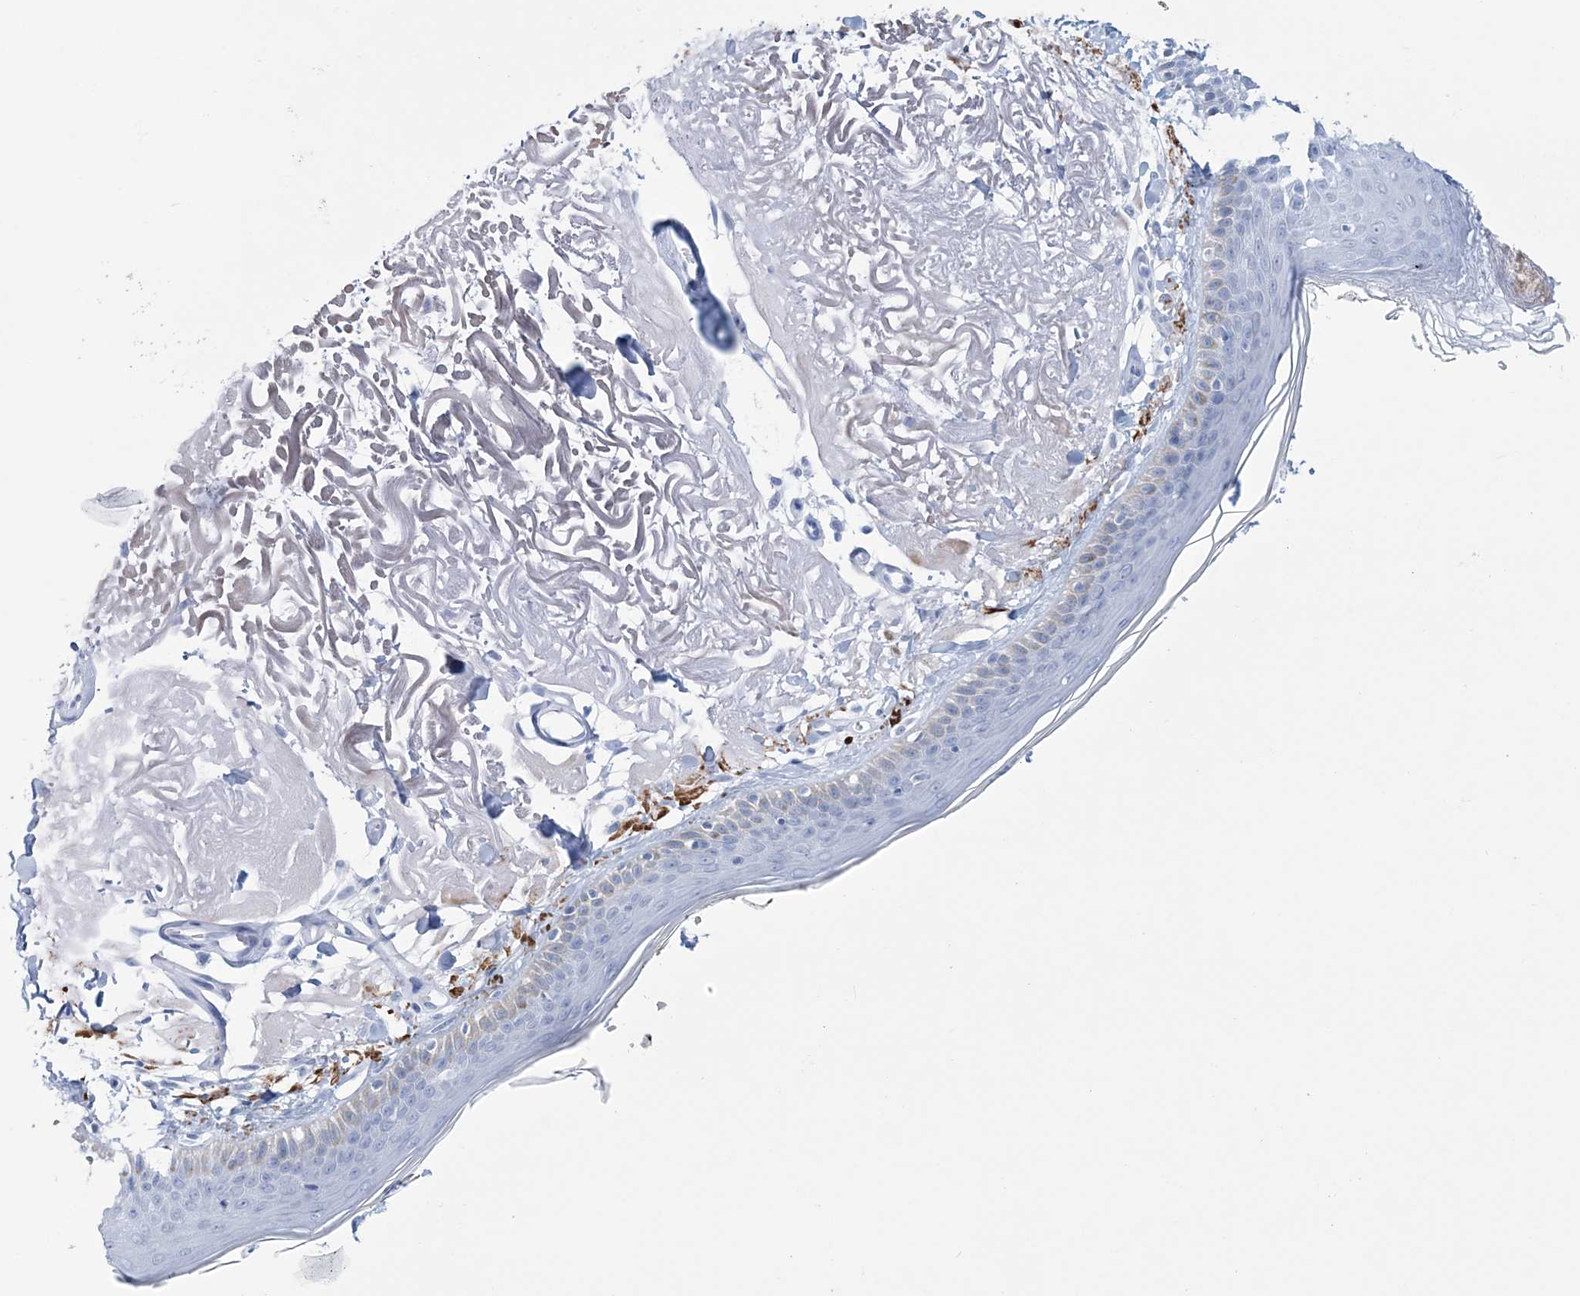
{"staining": {"intensity": "negative", "quantity": "none", "location": "none"}, "tissue": "skin", "cell_type": "Fibroblasts", "image_type": "normal", "snomed": [{"axis": "morphology", "description": "Normal tissue, NOS"}, {"axis": "topography", "description": "Skin"}, {"axis": "topography", "description": "Skeletal muscle"}], "caption": "Fibroblasts show no significant protein expression in benign skin. (DAB immunohistochemistry, high magnification).", "gene": "DPCD", "patient": {"sex": "male", "age": 83}}